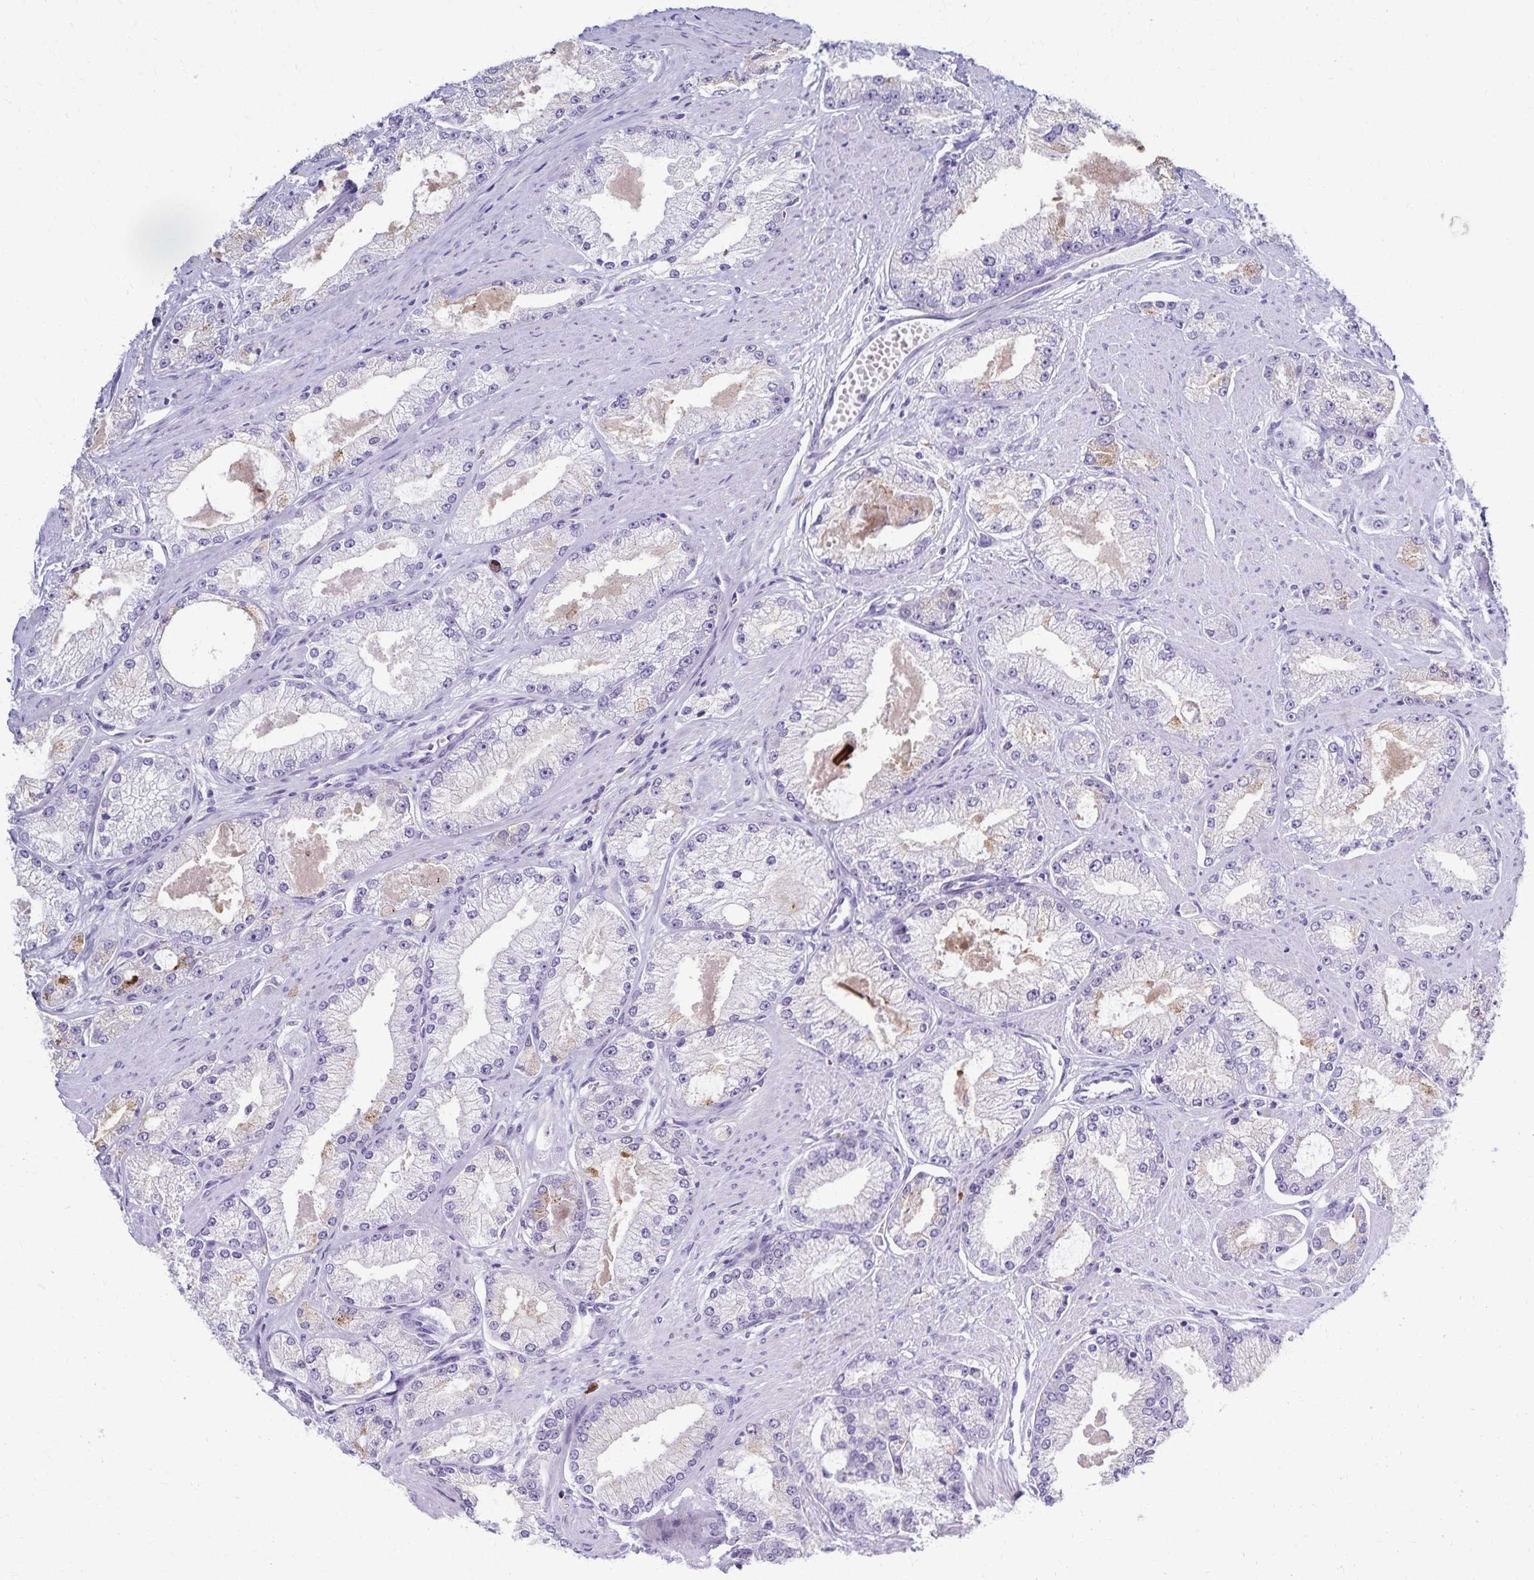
{"staining": {"intensity": "weak", "quantity": "<25%", "location": "cytoplasmic/membranous"}, "tissue": "prostate cancer", "cell_type": "Tumor cells", "image_type": "cancer", "snomed": [{"axis": "morphology", "description": "Adenocarcinoma, High grade"}, {"axis": "topography", "description": "Prostate"}], "caption": "DAB immunohistochemical staining of high-grade adenocarcinoma (prostate) displays no significant staining in tumor cells.", "gene": "TMEM60", "patient": {"sex": "male", "age": 68}}